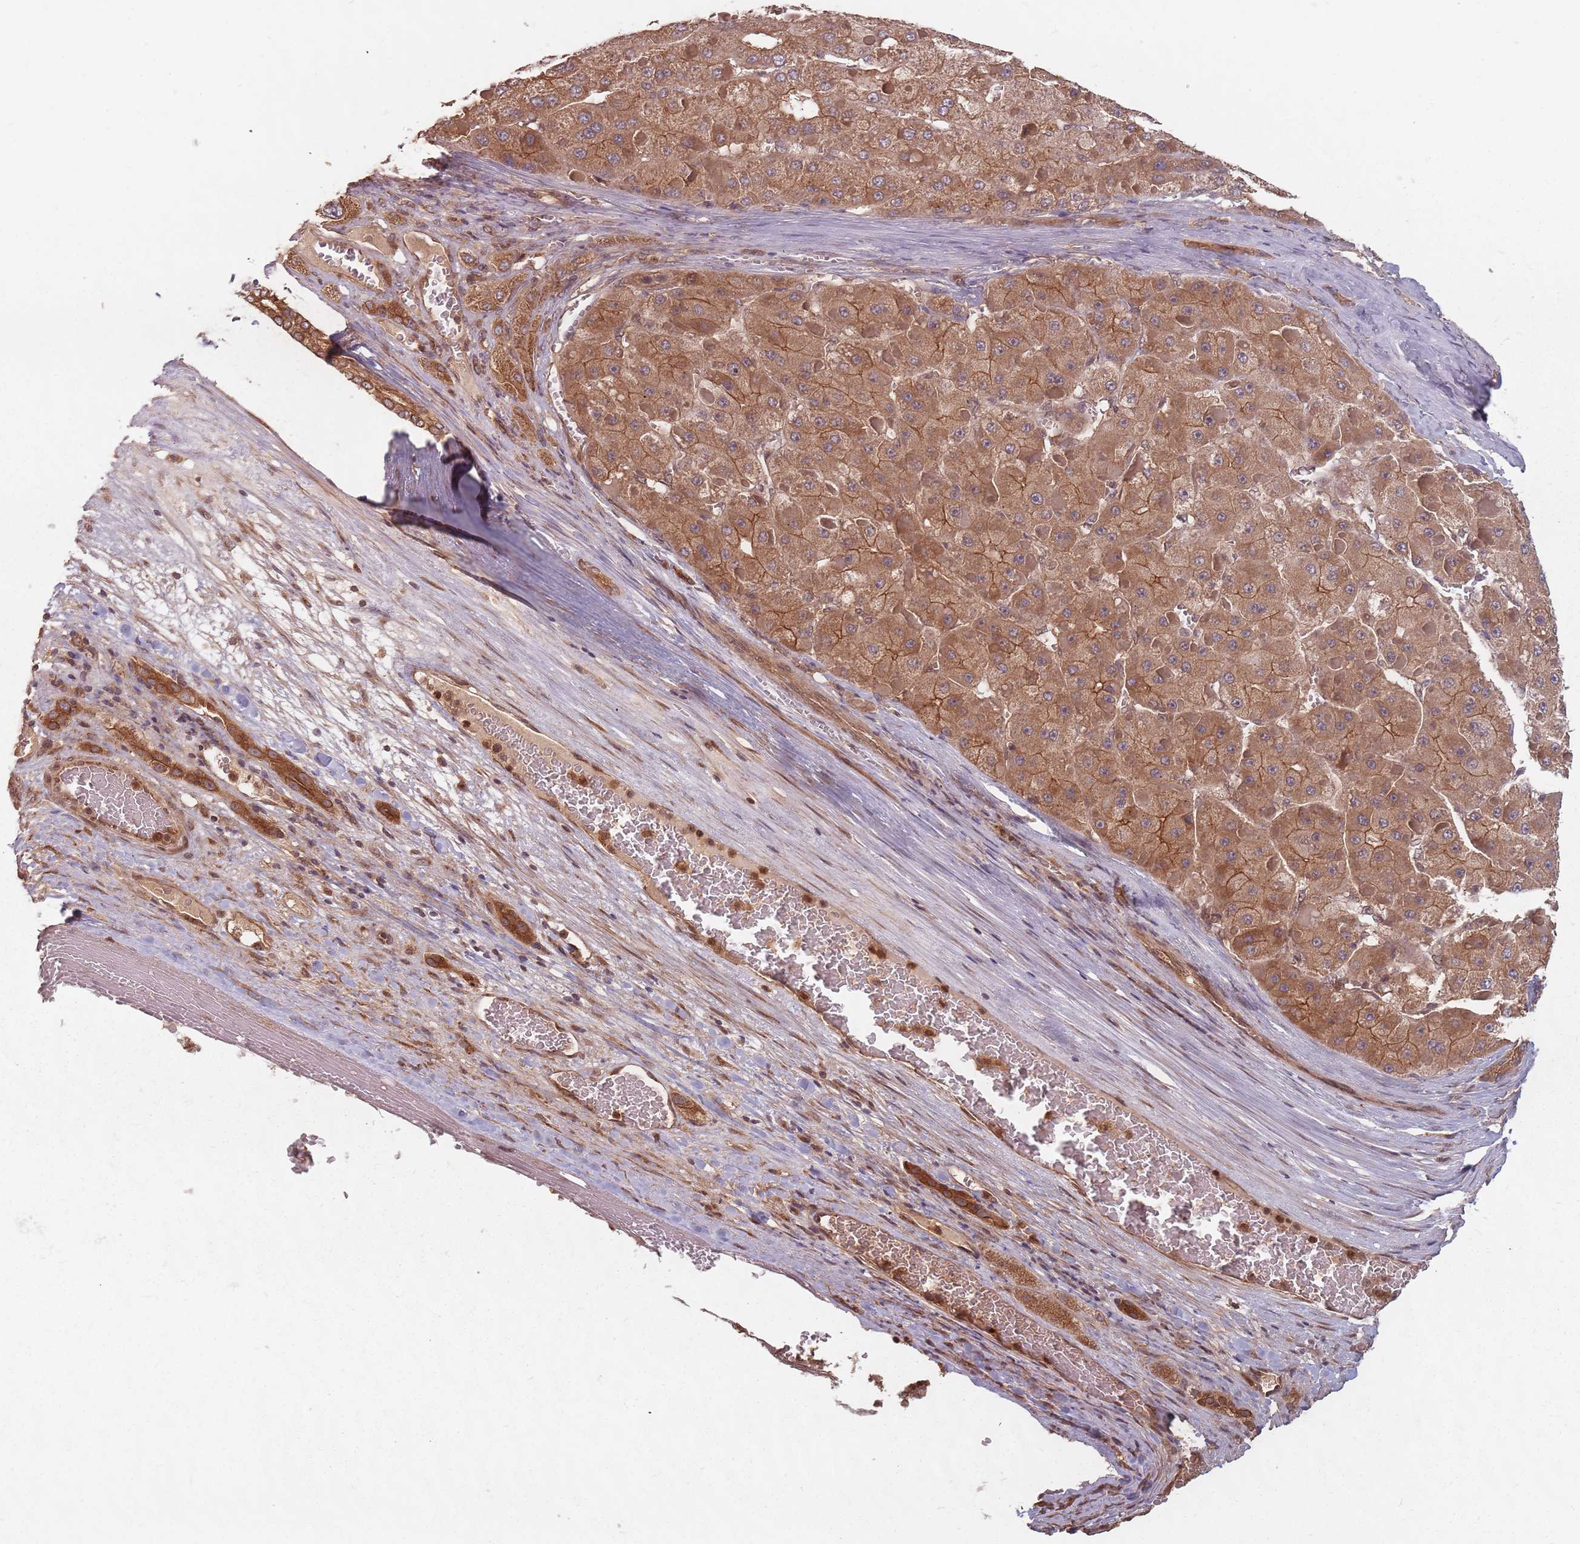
{"staining": {"intensity": "moderate", "quantity": ">75%", "location": "cytoplasmic/membranous"}, "tissue": "liver cancer", "cell_type": "Tumor cells", "image_type": "cancer", "snomed": [{"axis": "morphology", "description": "Carcinoma, Hepatocellular, NOS"}, {"axis": "topography", "description": "Liver"}], "caption": "Tumor cells show medium levels of moderate cytoplasmic/membranous staining in approximately >75% of cells in human liver cancer (hepatocellular carcinoma). (Stains: DAB in brown, nuclei in blue, Microscopy: brightfield microscopy at high magnification).", "gene": "C3orf14", "patient": {"sex": "female", "age": 73}}